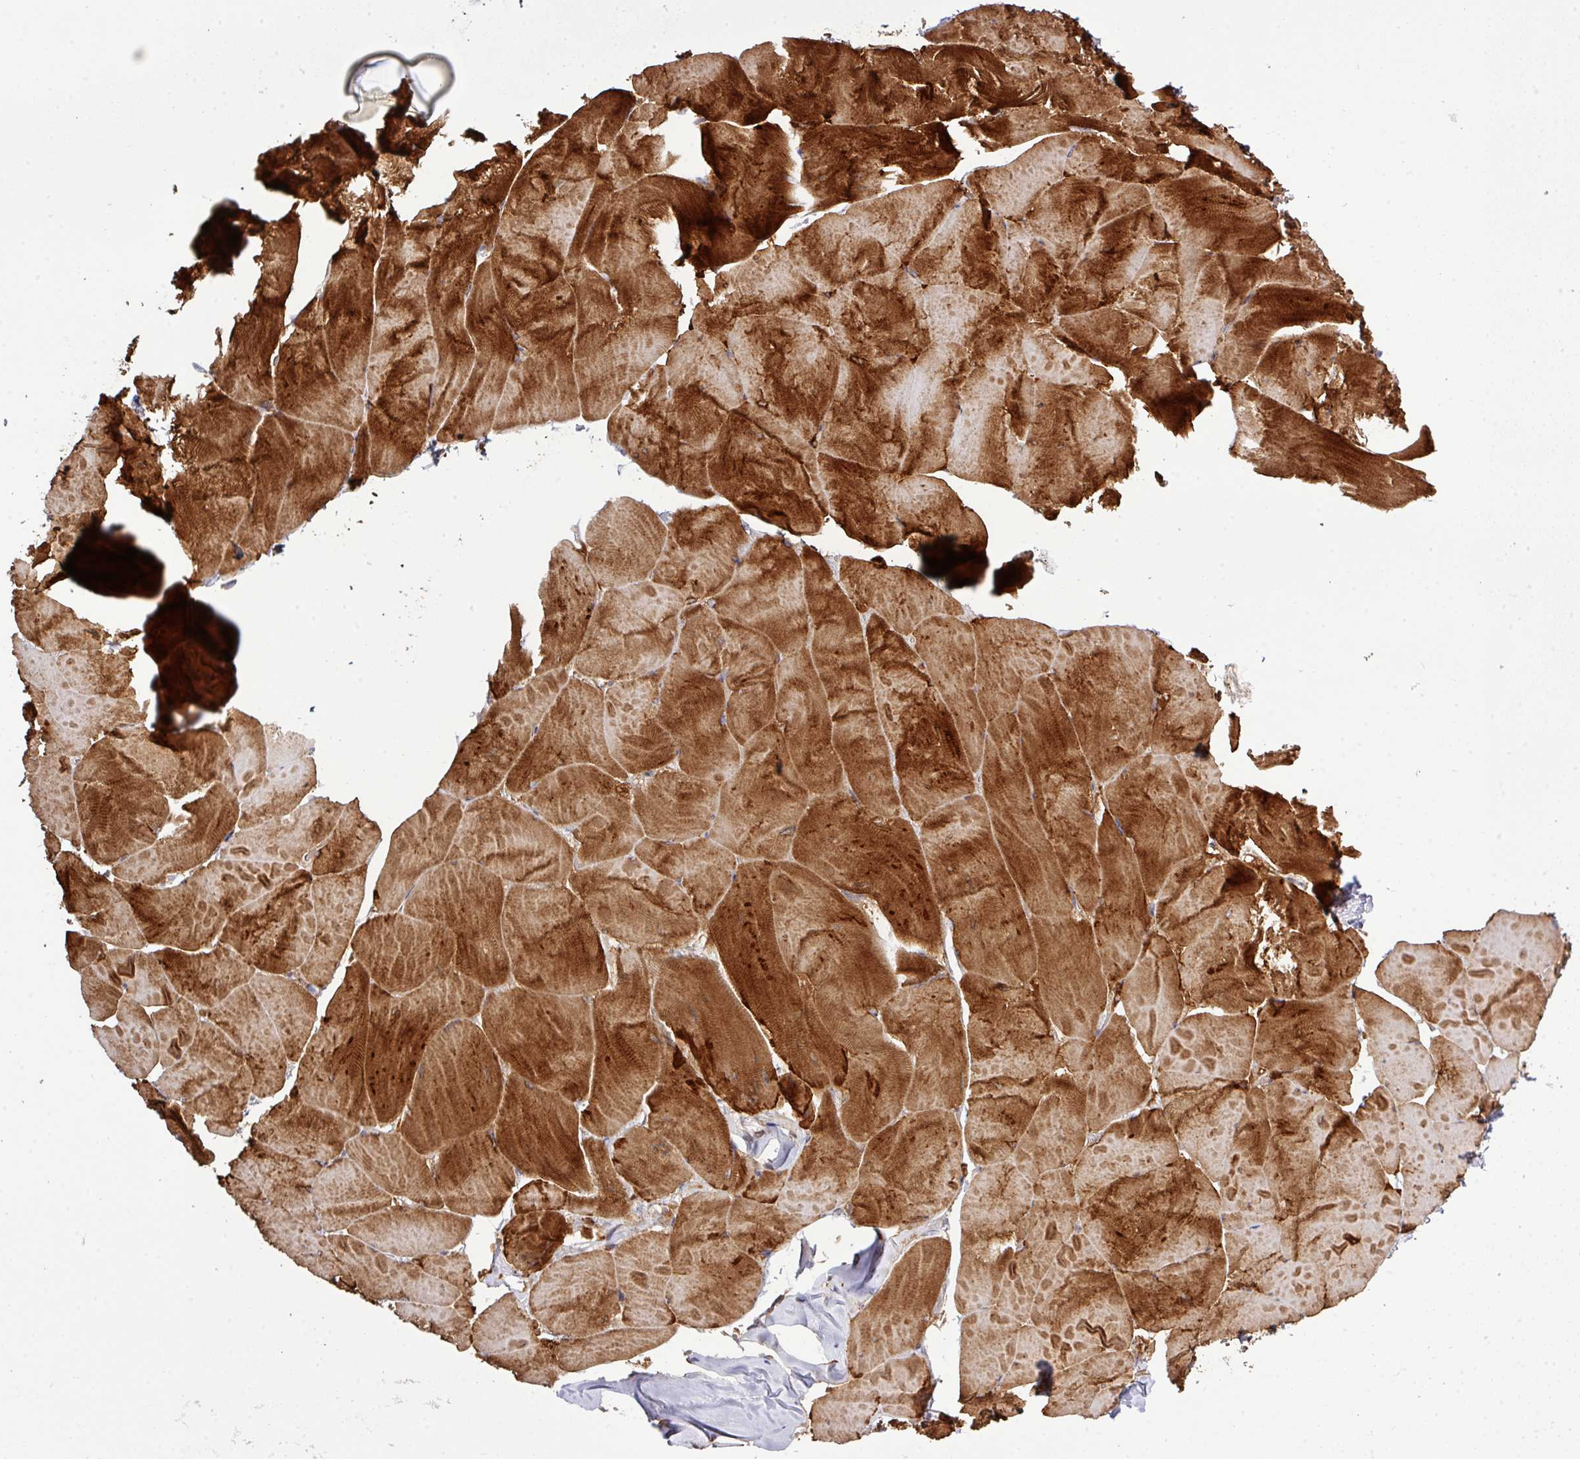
{"staining": {"intensity": "strong", "quantity": ">75%", "location": "cytoplasmic/membranous"}, "tissue": "skeletal muscle", "cell_type": "Myocytes", "image_type": "normal", "snomed": [{"axis": "morphology", "description": "Normal tissue, NOS"}, {"axis": "topography", "description": "Skeletal muscle"}], "caption": "Protein analysis of benign skeletal muscle exhibits strong cytoplasmic/membranous positivity in approximately >75% of myocytes.", "gene": "ARPIN", "patient": {"sex": "female", "age": 64}}